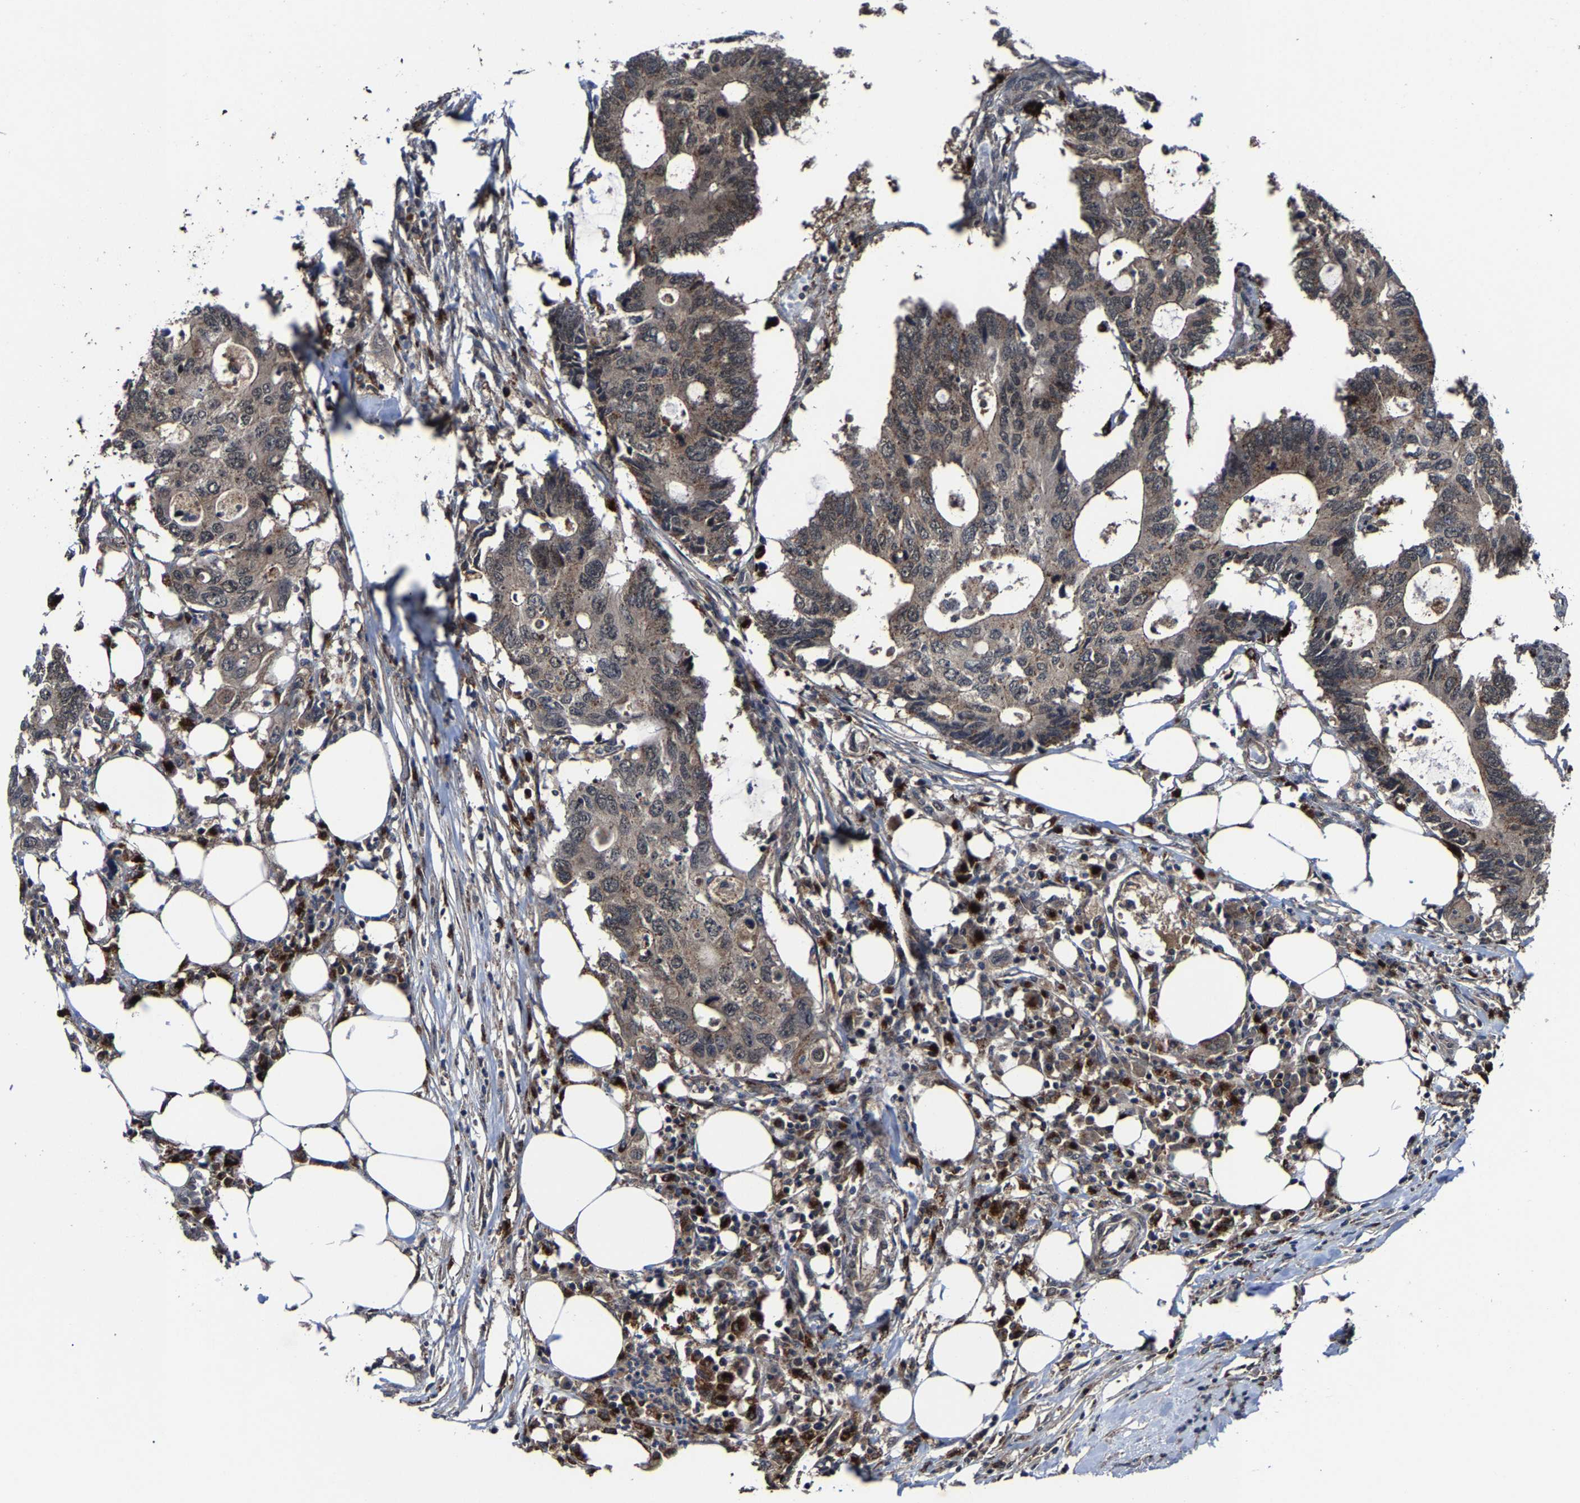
{"staining": {"intensity": "weak", "quantity": ">75%", "location": "cytoplasmic/membranous"}, "tissue": "colorectal cancer", "cell_type": "Tumor cells", "image_type": "cancer", "snomed": [{"axis": "morphology", "description": "Adenocarcinoma, NOS"}, {"axis": "topography", "description": "Colon"}], "caption": "Human colorectal cancer stained with a protein marker displays weak staining in tumor cells.", "gene": "ZCCHC7", "patient": {"sex": "male", "age": 71}}